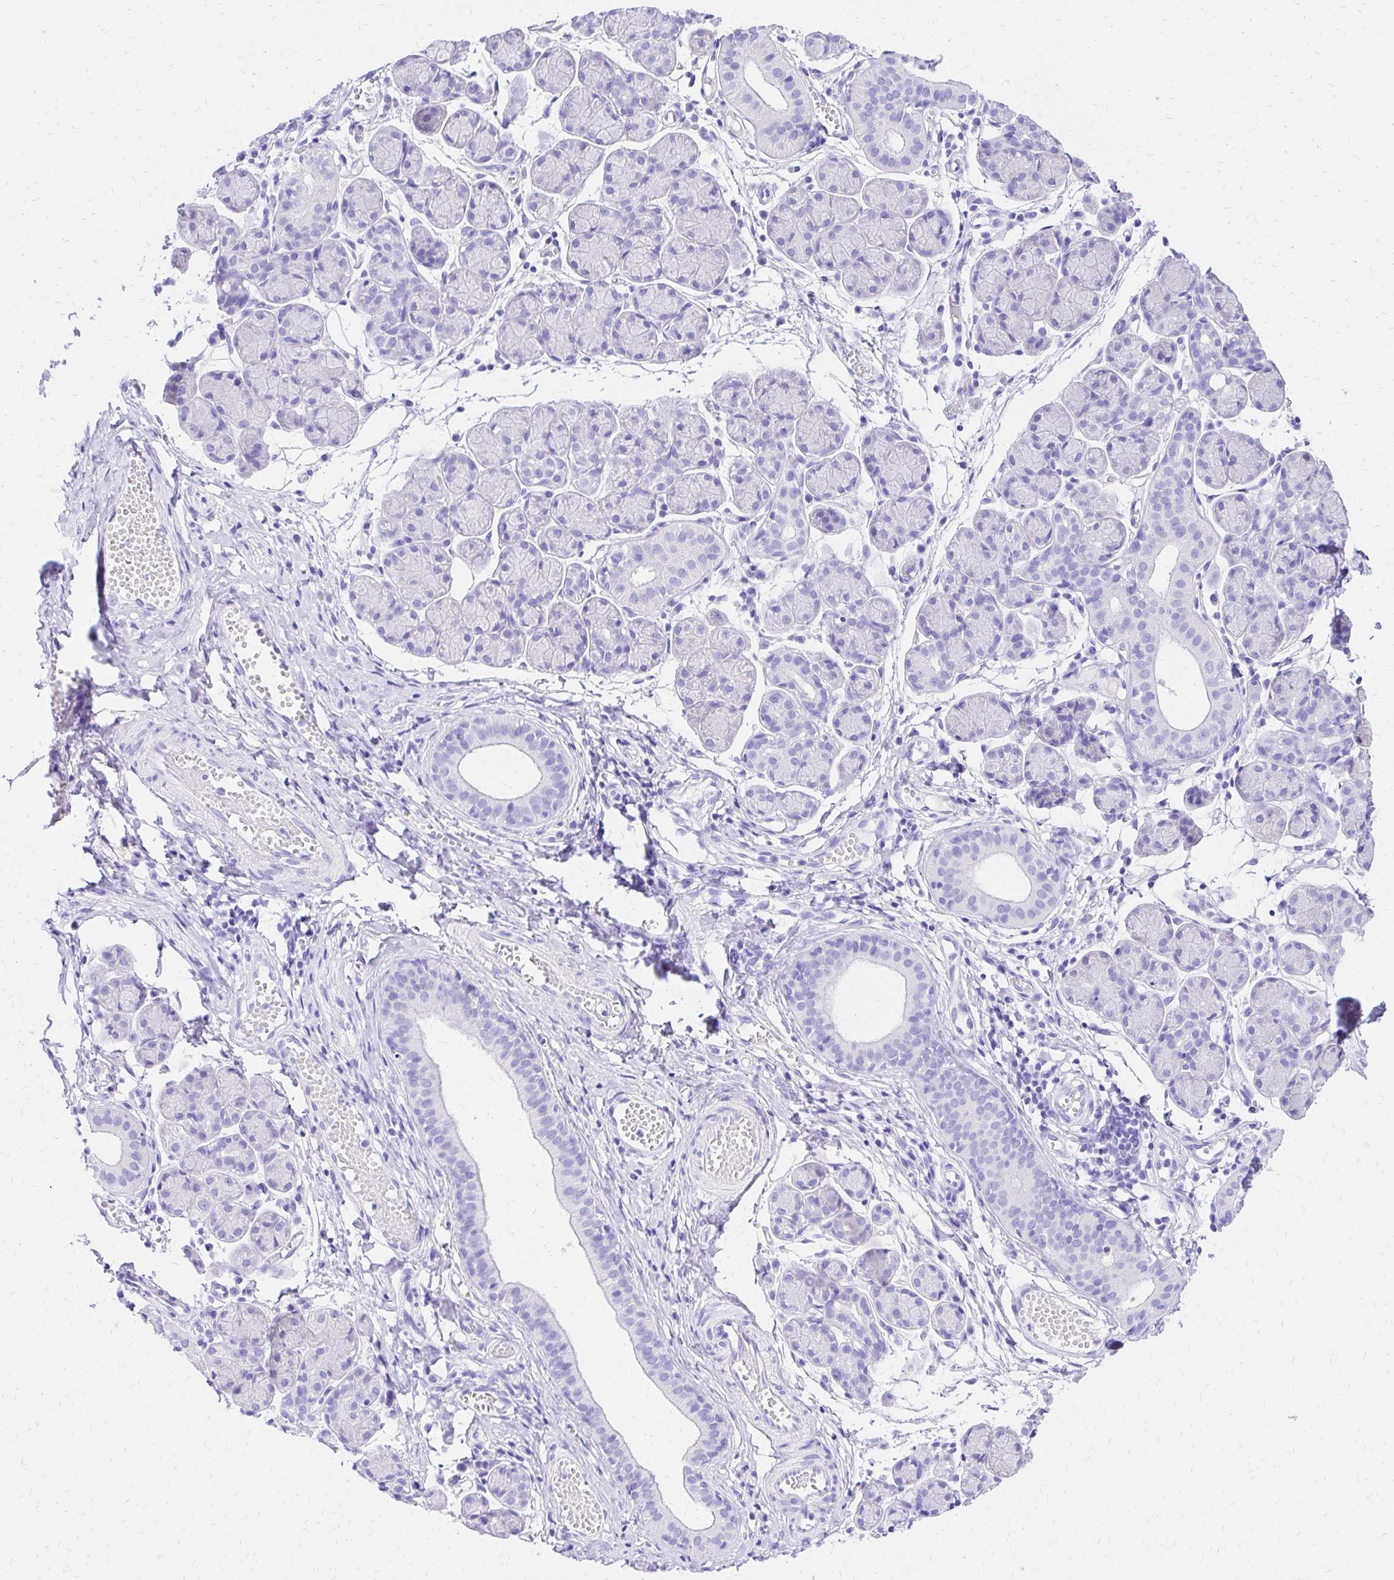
{"staining": {"intensity": "negative", "quantity": "none", "location": "none"}, "tissue": "salivary gland", "cell_type": "Glandular cells", "image_type": "normal", "snomed": [{"axis": "morphology", "description": "Normal tissue, NOS"}, {"axis": "morphology", "description": "Inflammation, NOS"}, {"axis": "topography", "description": "Lymph node"}, {"axis": "topography", "description": "Salivary gland"}], "caption": "Protein analysis of unremarkable salivary gland exhibits no significant positivity in glandular cells.", "gene": "S100G", "patient": {"sex": "male", "age": 3}}